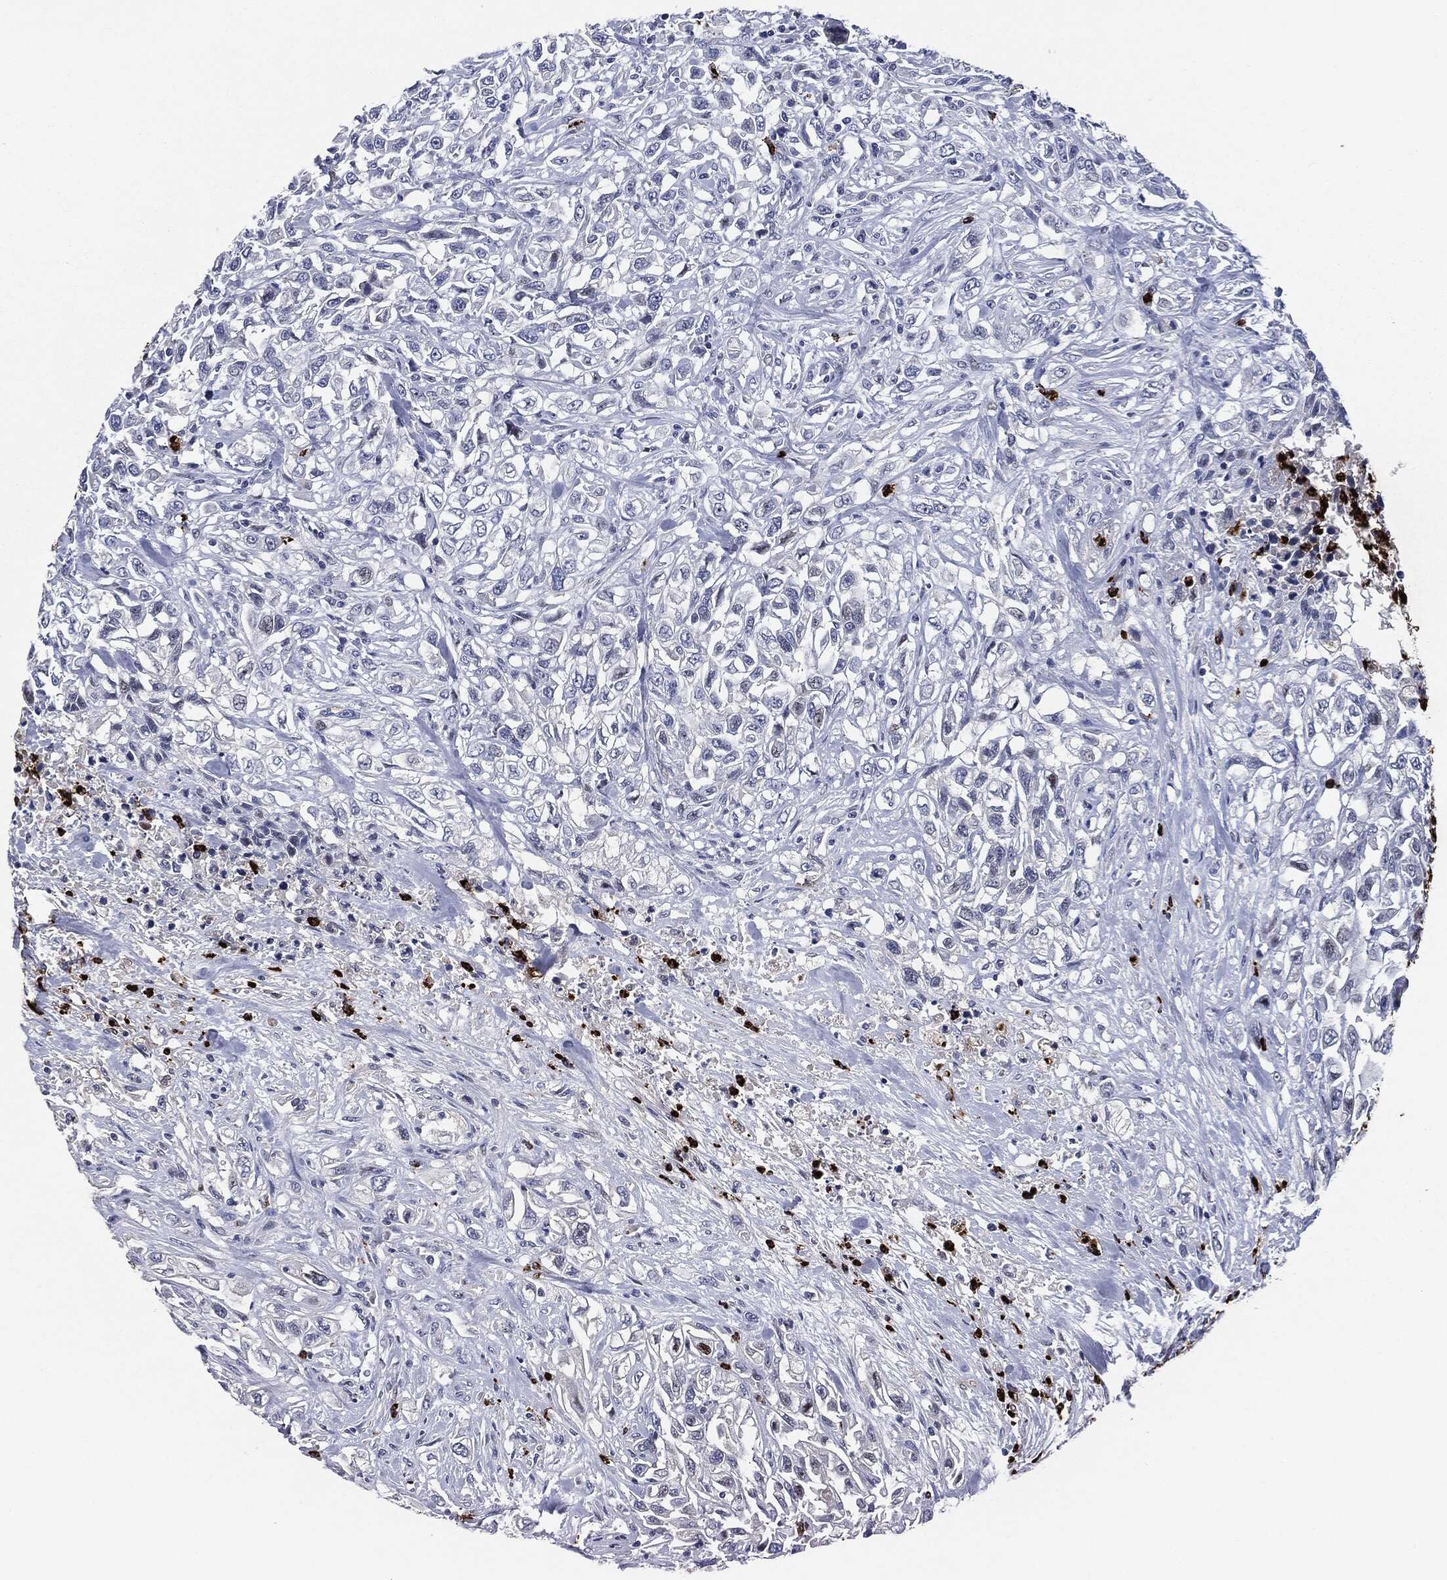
{"staining": {"intensity": "negative", "quantity": "none", "location": "none"}, "tissue": "urothelial cancer", "cell_type": "Tumor cells", "image_type": "cancer", "snomed": [{"axis": "morphology", "description": "Urothelial carcinoma, High grade"}, {"axis": "topography", "description": "Urinary bladder"}], "caption": "The immunohistochemistry (IHC) photomicrograph has no significant positivity in tumor cells of high-grade urothelial carcinoma tissue. (DAB immunohistochemistry (IHC) with hematoxylin counter stain).", "gene": "MPO", "patient": {"sex": "female", "age": 56}}